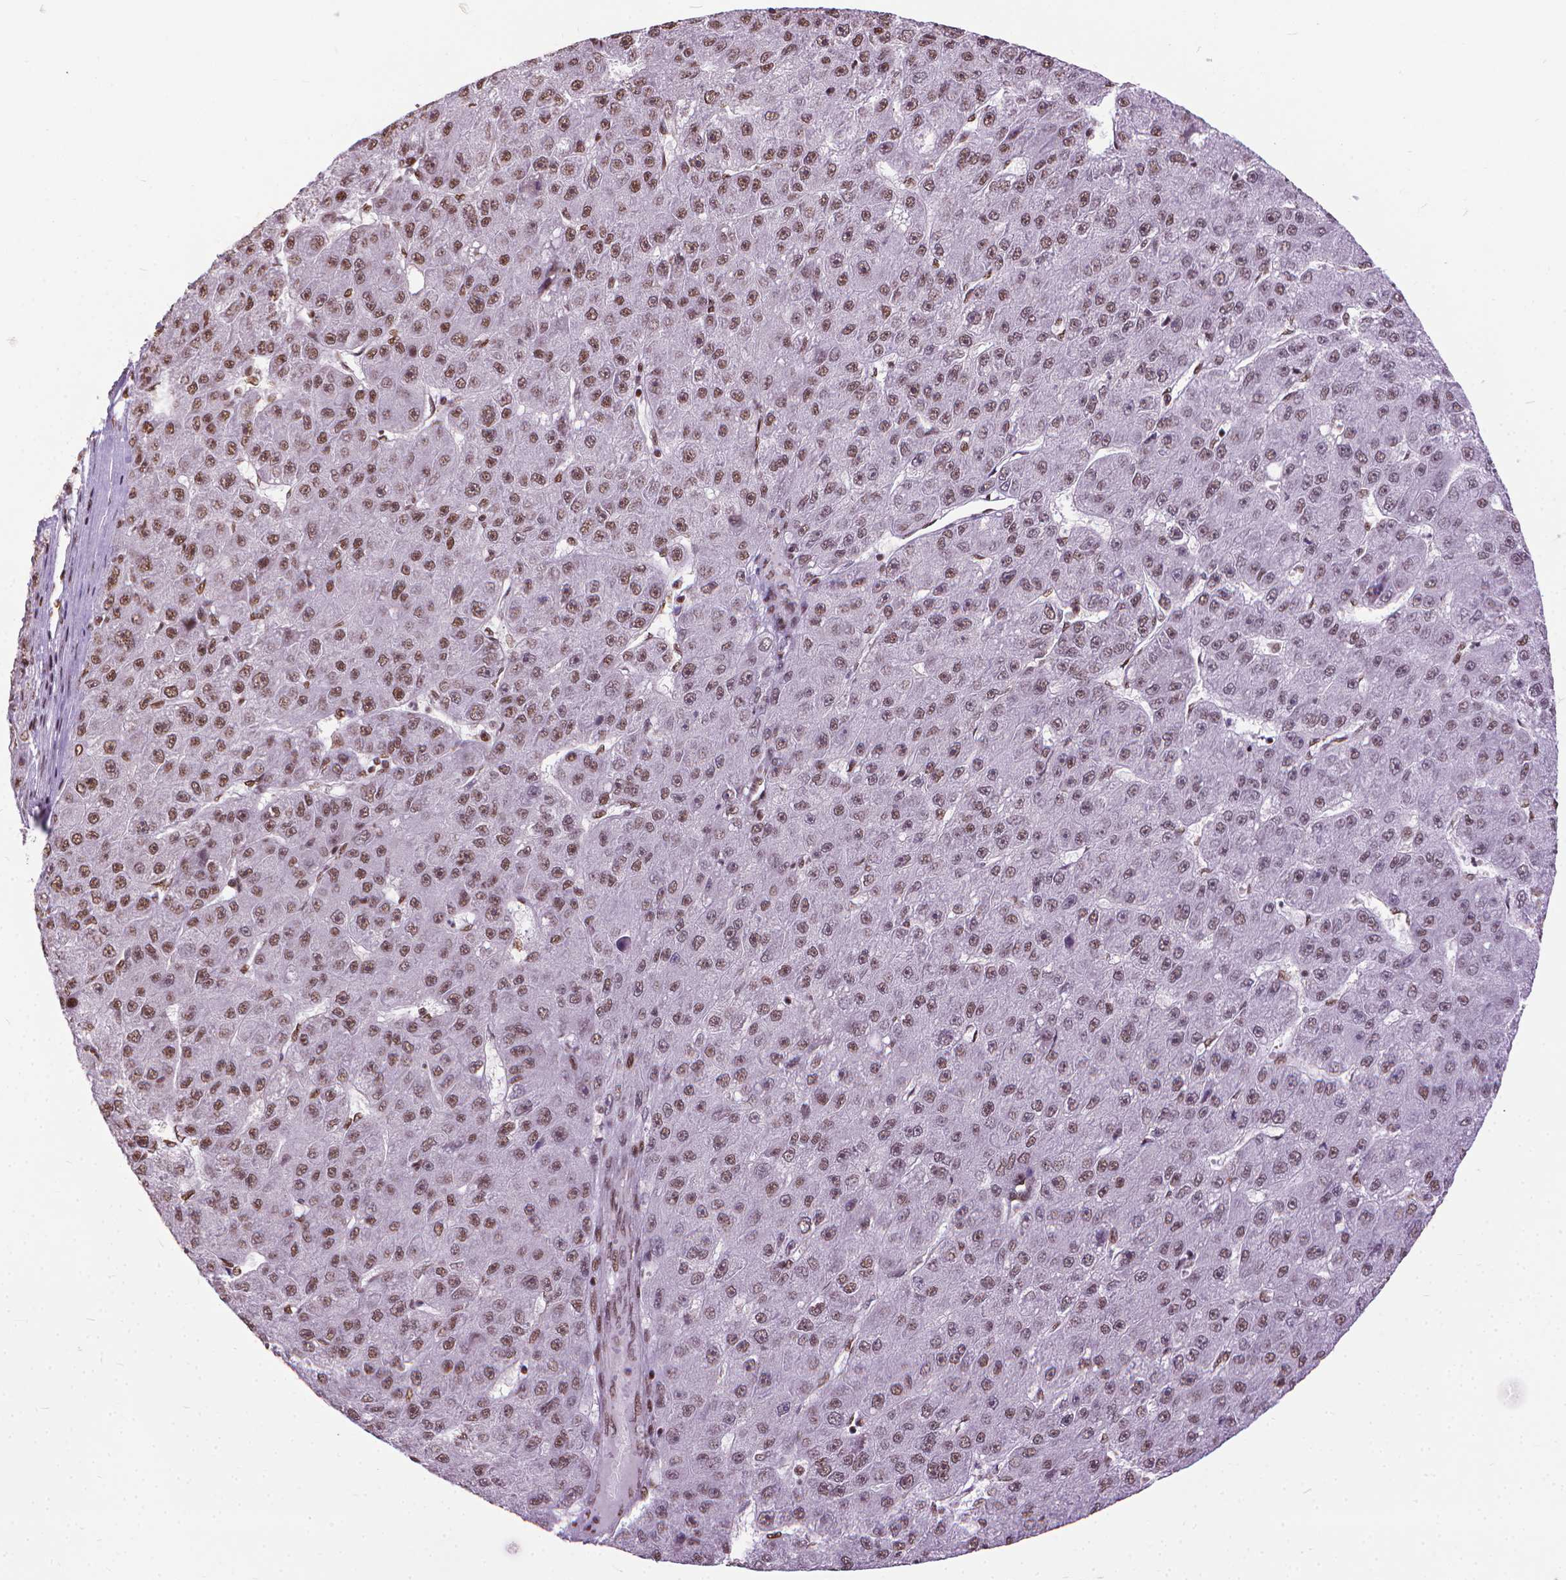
{"staining": {"intensity": "moderate", "quantity": ">75%", "location": "nuclear"}, "tissue": "liver cancer", "cell_type": "Tumor cells", "image_type": "cancer", "snomed": [{"axis": "morphology", "description": "Carcinoma, Hepatocellular, NOS"}, {"axis": "topography", "description": "Liver"}], "caption": "The image reveals a brown stain indicating the presence of a protein in the nuclear of tumor cells in liver hepatocellular carcinoma.", "gene": "AKAP8", "patient": {"sex": "male", "age": 67}}